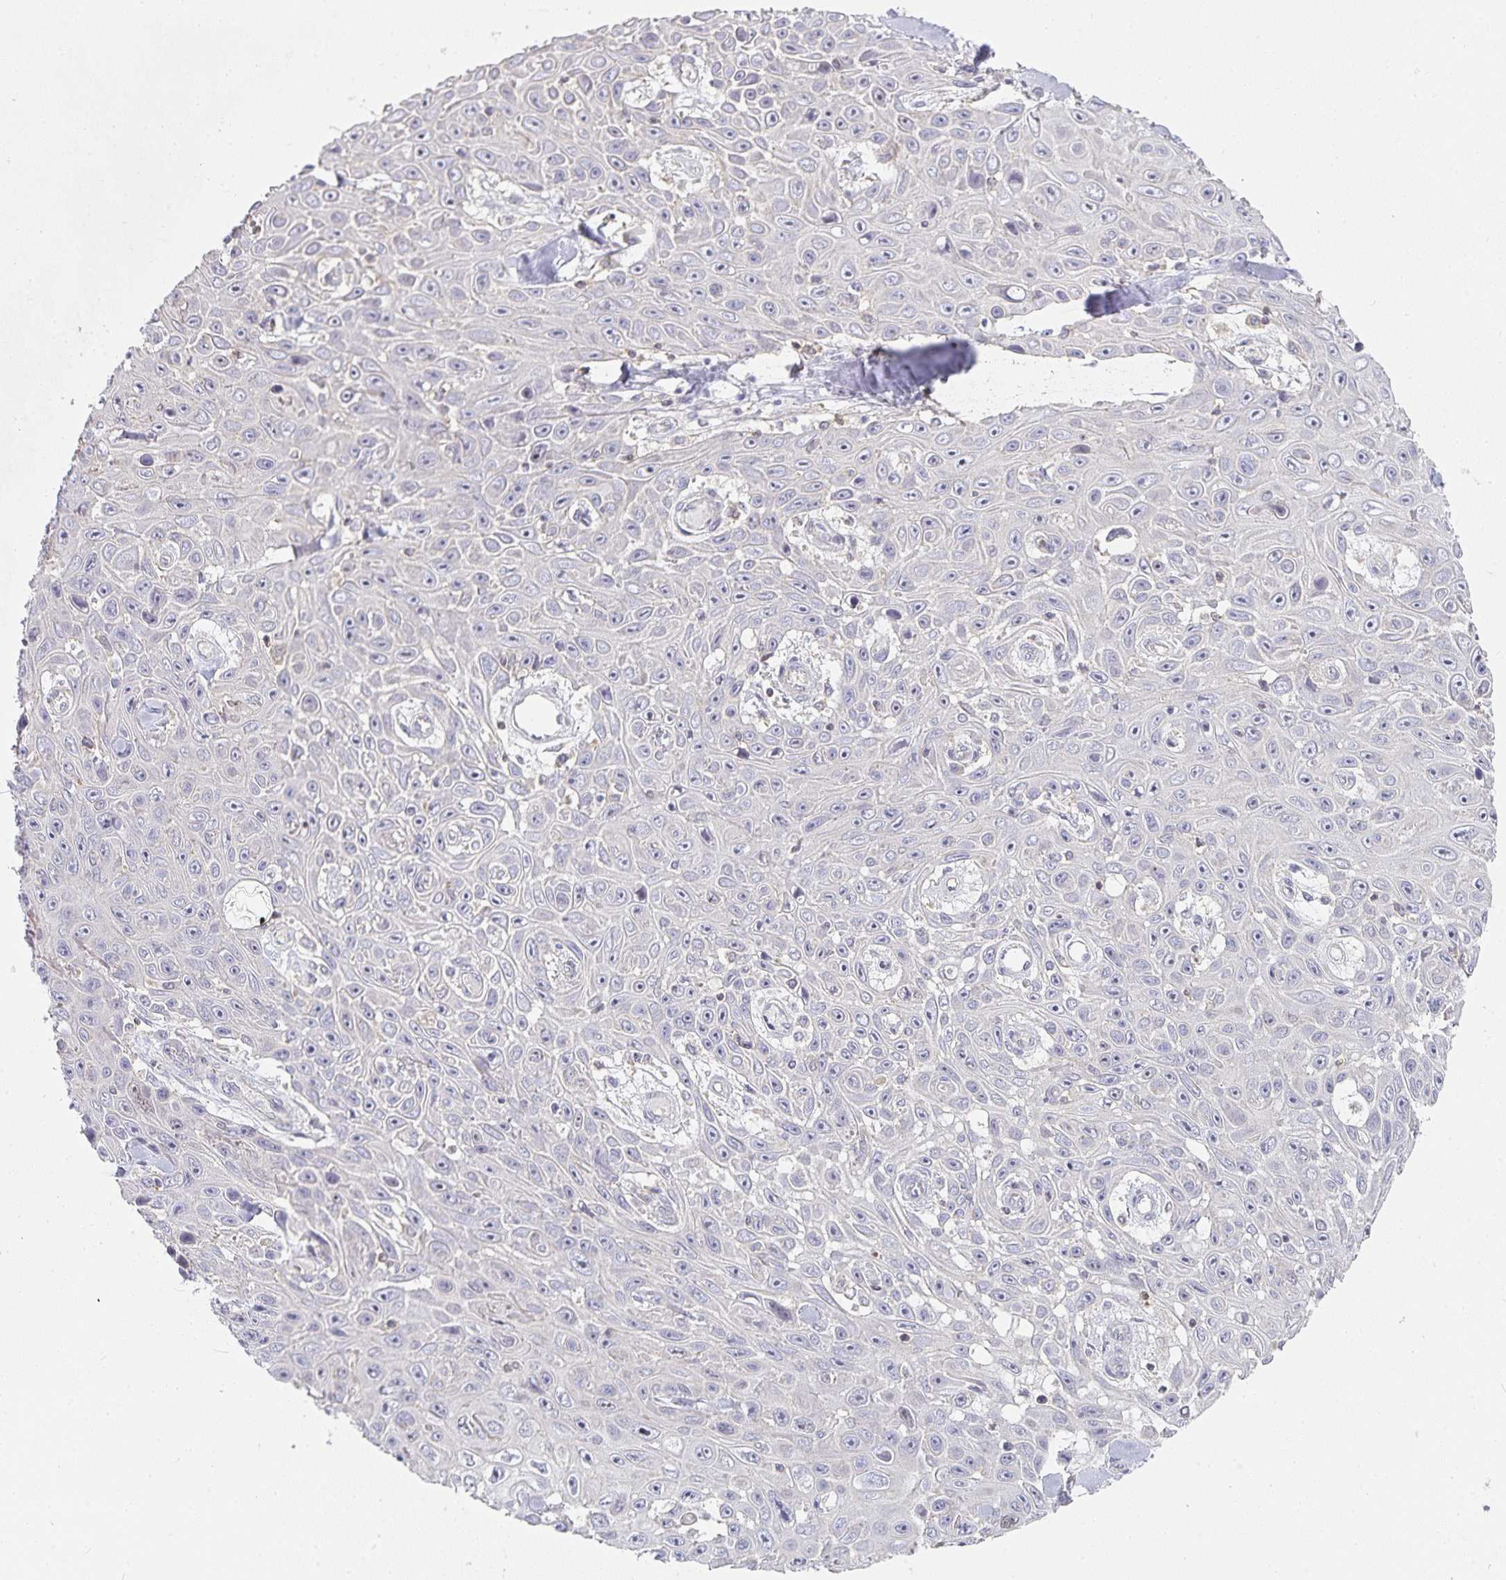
{"staining": {"intensity": "negative", "quantity": "none", "location": "none"}, "tissue": "skin cancer", "cell_type": "Tumor cells", "image_type": "cancer", "snomed": [{"axis": "morphology", "description": "Squamous cell carcinoma, NOS"}, {"axis": "topography", "description": "Skin"}], "caption": "DAB (3,3'-diaminobenzidine) immunohistochemical staining of skin cancer exhibits no significant expression in tumor cells.", "gene": "GATA3", "patient": {"sex": "male", "age": 82}}